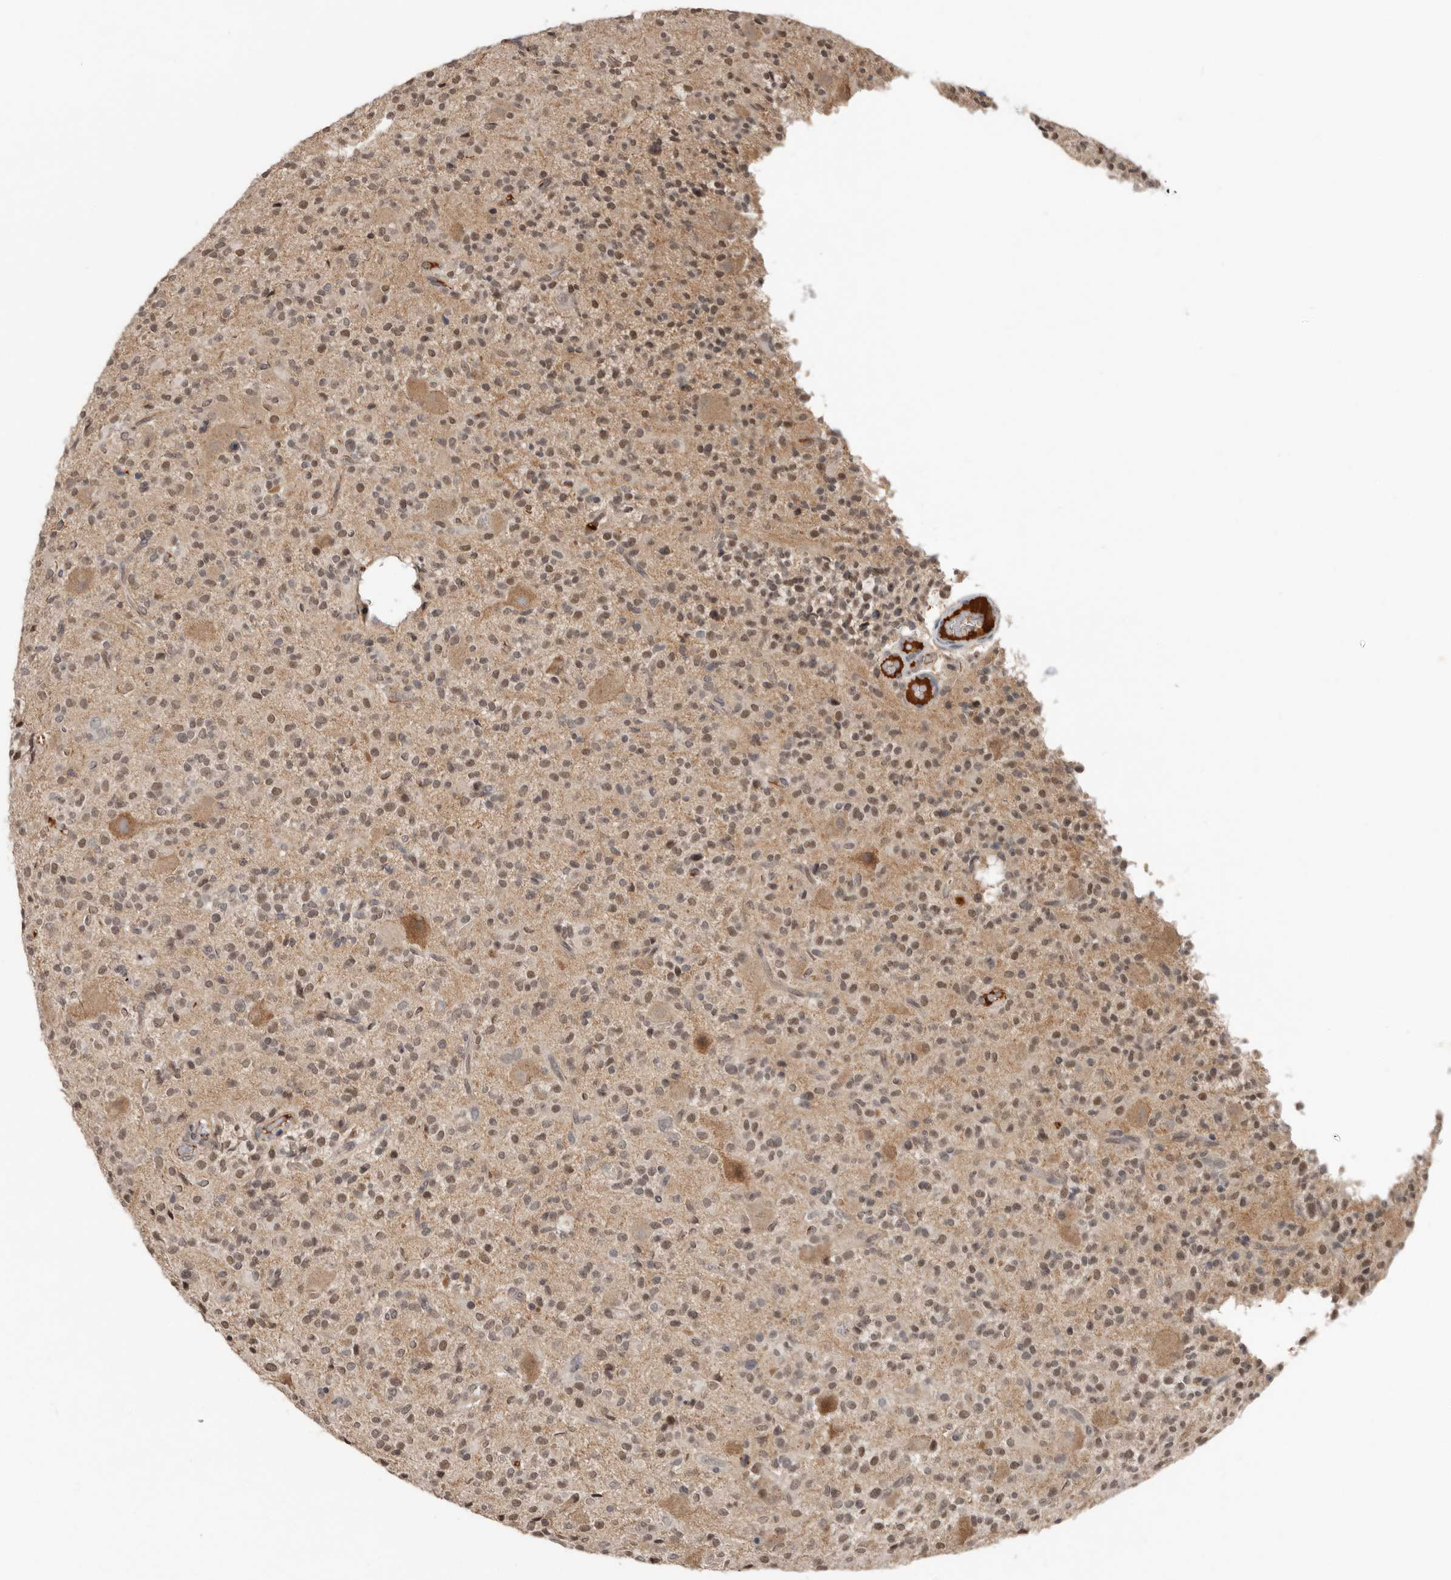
{"staining": {"intensity": "weak", "quantity": ">75%", "location": "cytoplasmic/membranous,nuclear"}, "tissue": "glioma", "cell_type": "Tumor cells", "image_type": "cancer", "snomed": [{"axis": "morphology", "description": "Glioma, malignant, High grade"}, {"axis": "topography", "description": "Brain"}], "caption": "A low amount of weak cytoplasmic/membranous and nuclear expression is appreciated in about >75% of tumor cells in glioma tissue.", "gene": "LRGUK", "patient": {"sex": "male", "age": 34}}